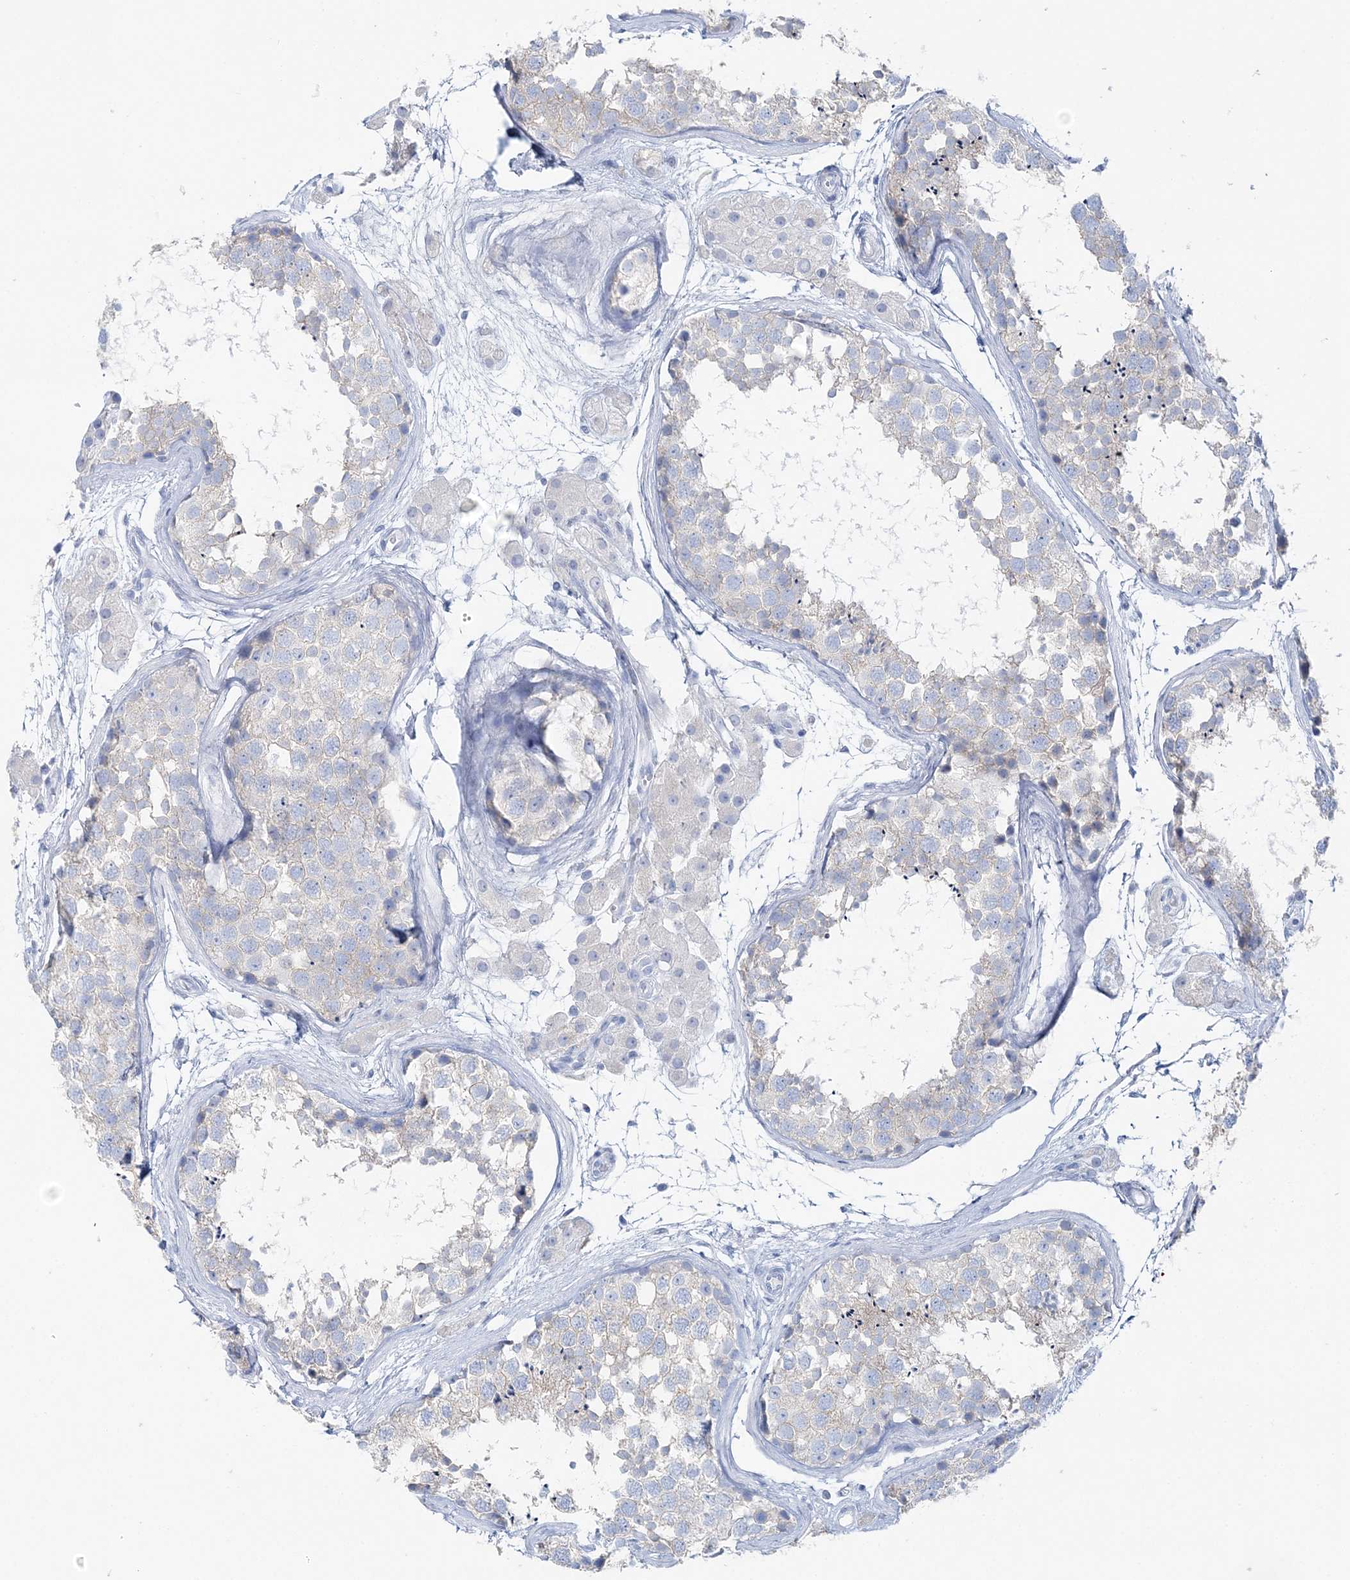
{"staining": {"intensity": "negative", "quantity": "none", "location": "none"}, "tissue": "testis", "cell_type": "Cells in seminiferous ducts", "image_type": "normal", "snomed": [{"axis": "morphology", "description": "Normal tissue, NOS"}, {"axis": "topography", "description": "Testis"}], "caption": "Protein analysis of benign testis shows no significant positivity in cells in seminiferous ducts.", "gene": "SLC5A6", "patient": {"sex": "male", "age": 56}}